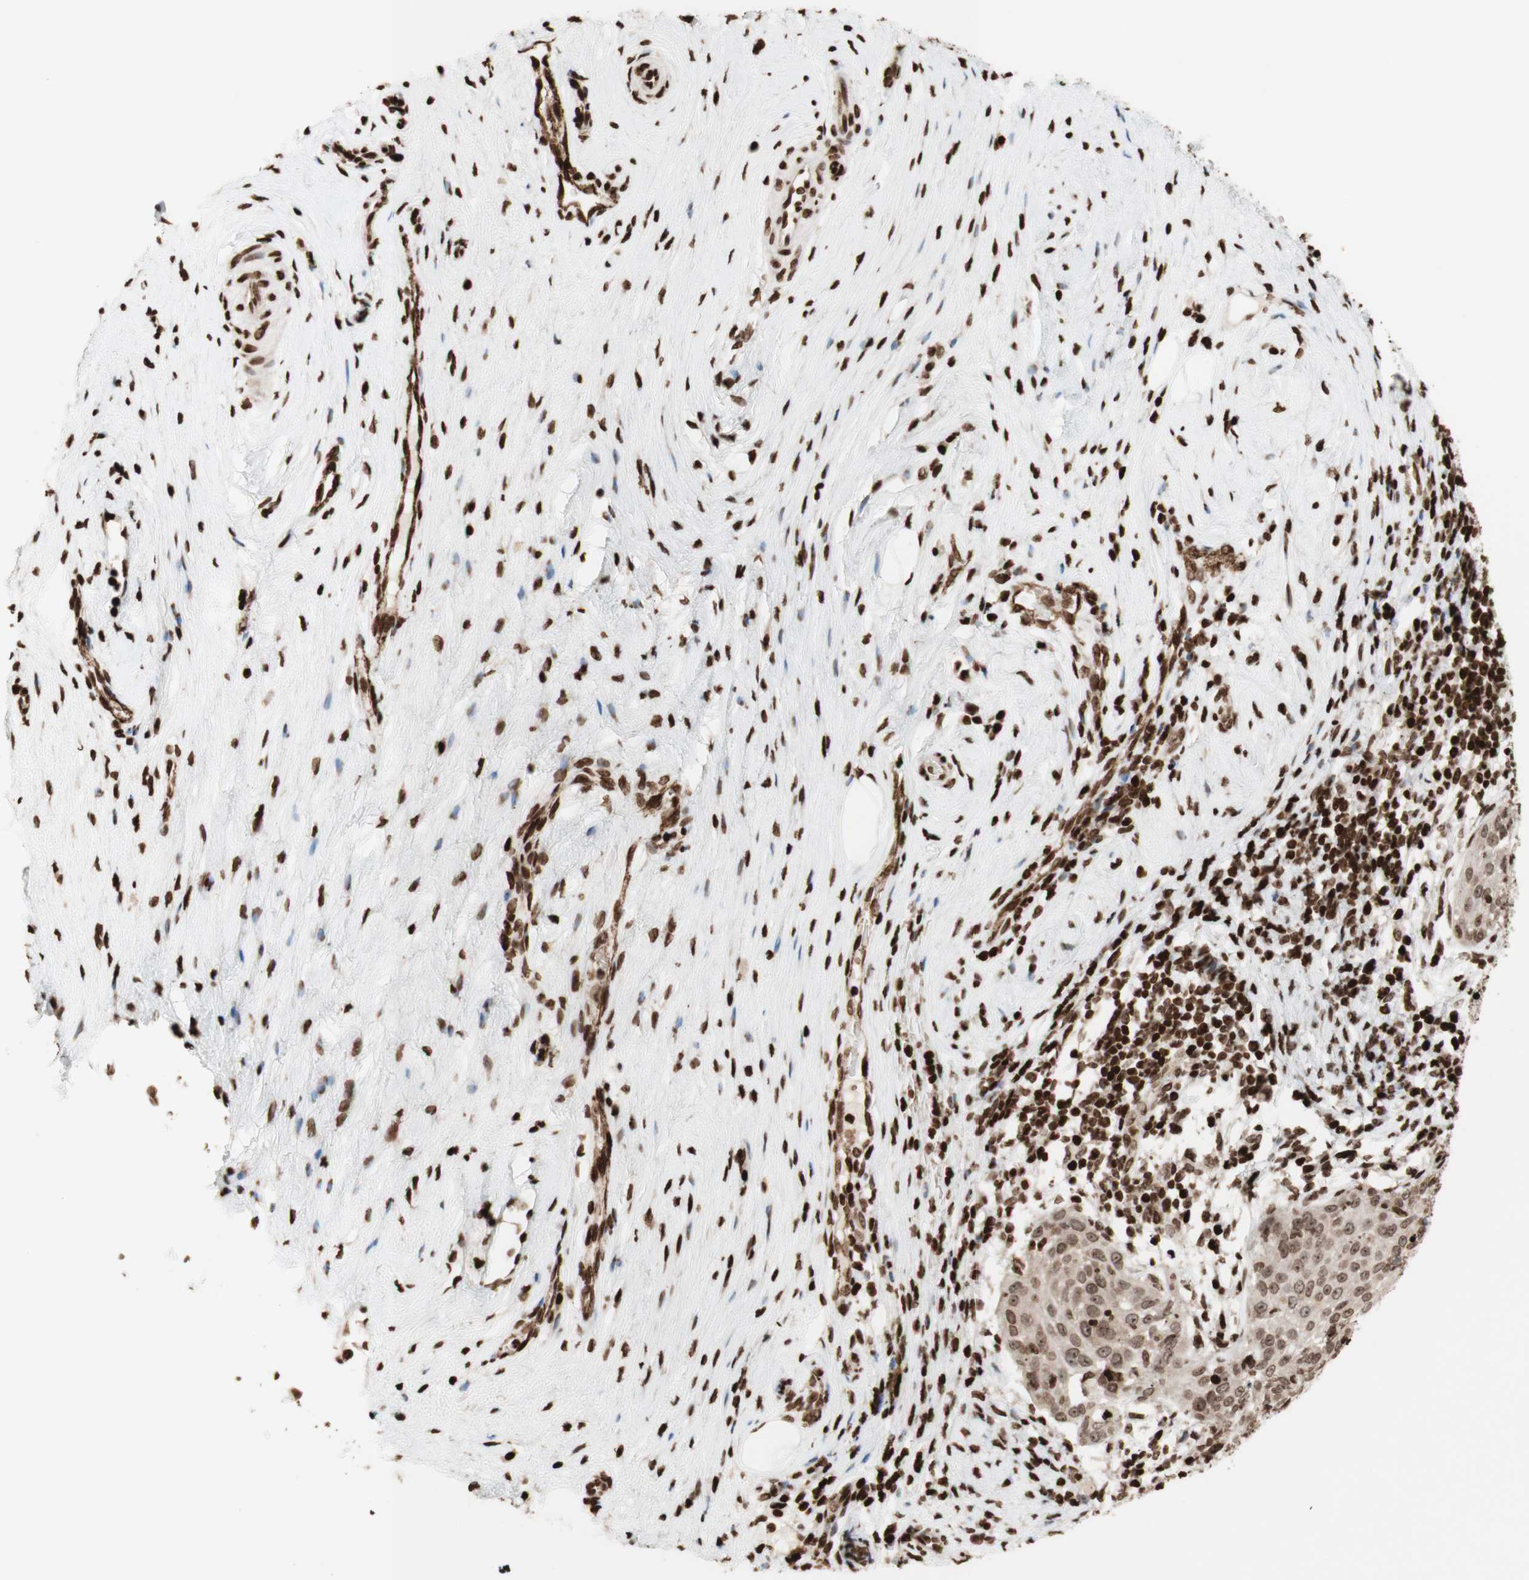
{"staining": {"intensity": "moderate", "quantity": ">75%", "location": "cytoplasmic/membranous,nuclear"}, "tissue": "cervical cancer", "cell_type": "Tumor cells", "image_type": "cancer", "snomed": [{"axis": "morphology", "description": "Squamous cell carcinoma, NOS"}, {"axis": "topography", "description": "Cervix"}], "caption": "Human cervical cancer stained with a brown dye reveals moderate cytoplasmic/membranous and nuclear positive expression in about >75% of tumor cells.", "gene": "NCAPD2", "patient": {"sex": "female", "age": 51}}